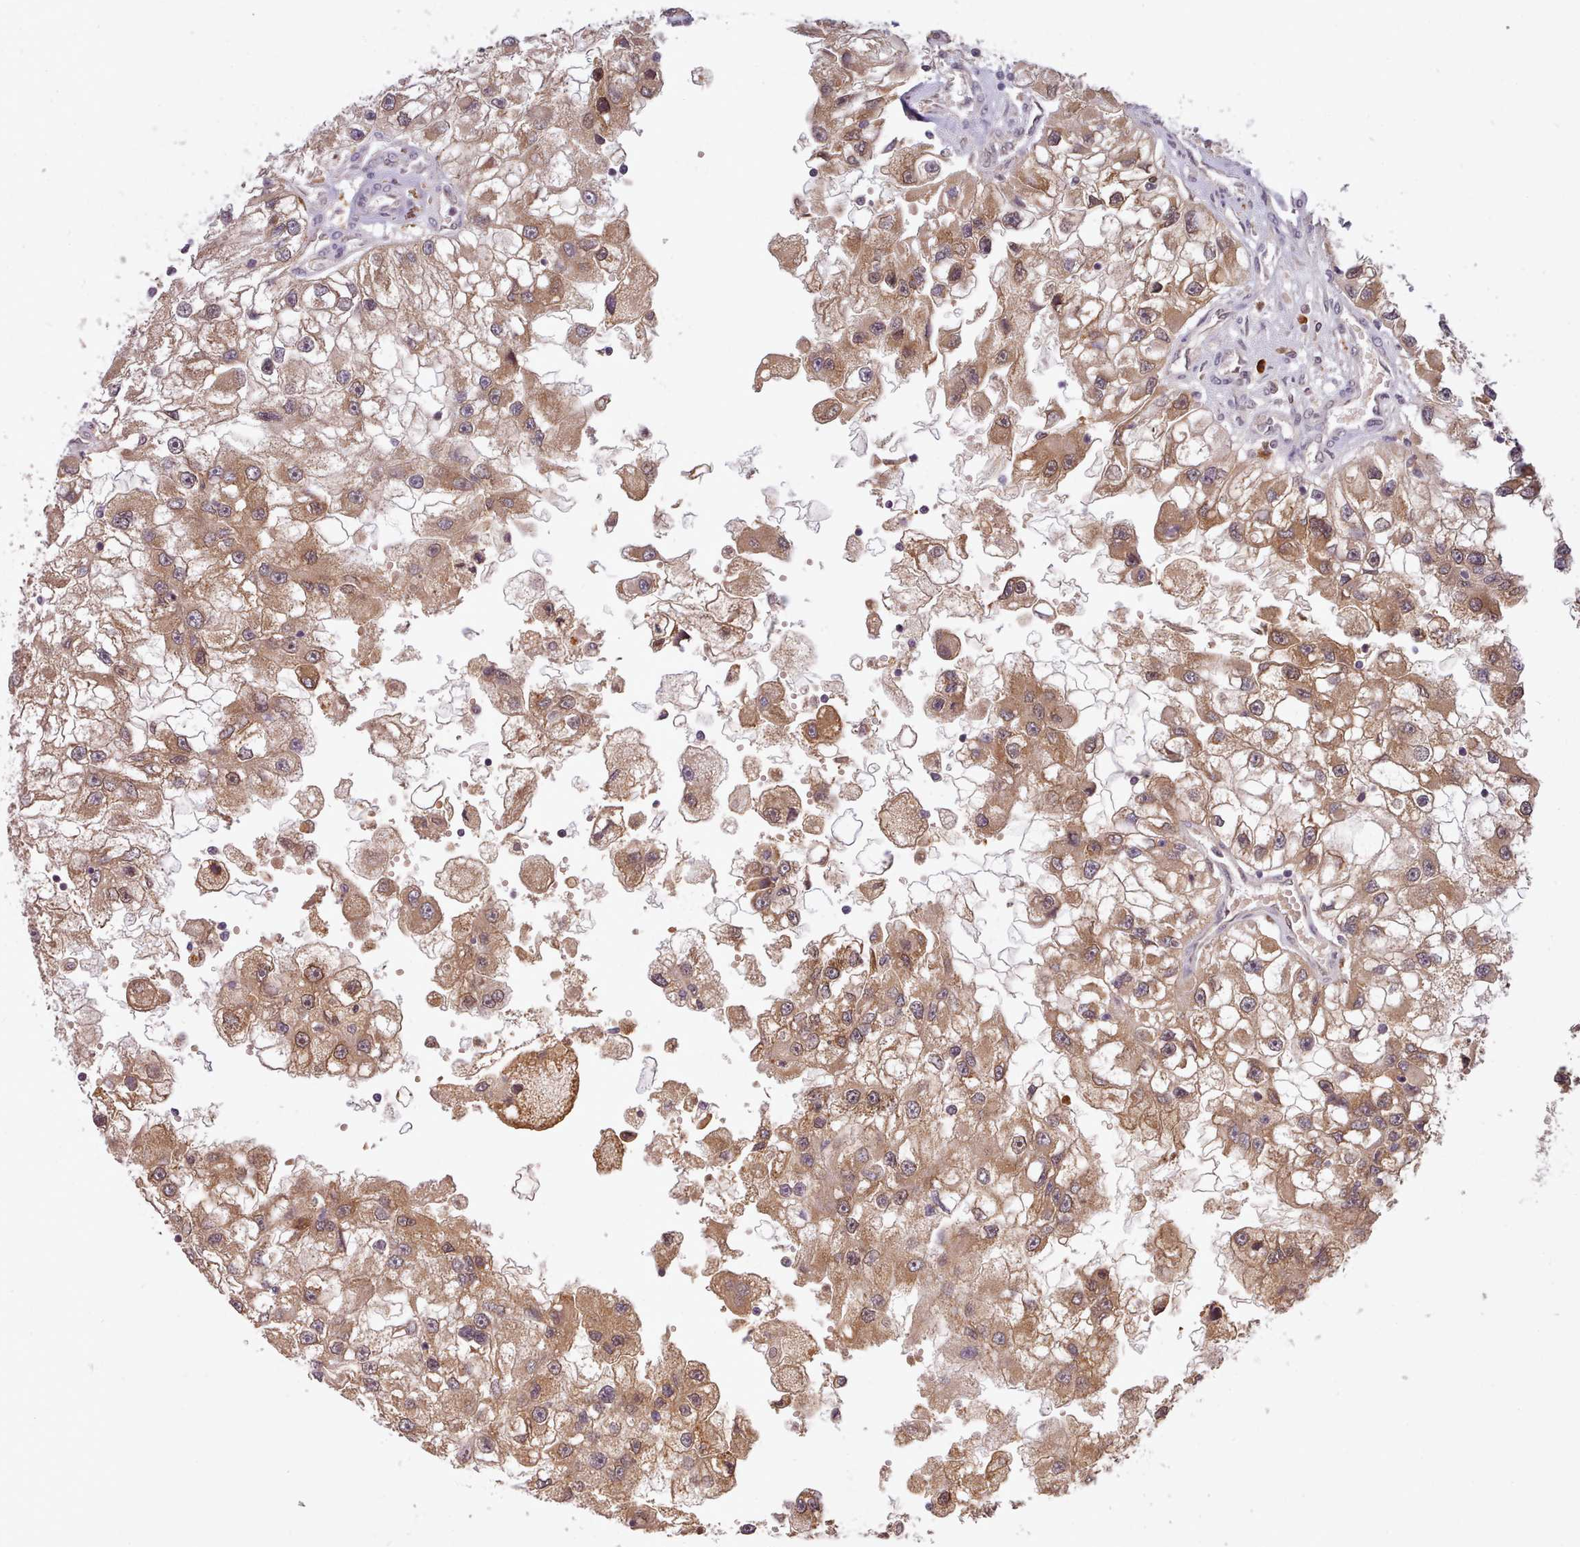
{"staining": {"intensity": "moderate", "quantity": ">75%", "location": "cytoplasmic/membranous"}, "tissue": "renal cancer", "cell_type": "Tumor cells", "image_type": "cancer", "snomed": [{"axis": "morphology", "description": "Adenocarcinoma, NOS"}, {"axis": "topography", "description": "Kidney"}], "caption": "This micrograph shows immunohistochemistry (IHC) staining of human renal adenocarcinoma, with medium moderate cytoplasmic/membranous positivity in approximately >75% of tumor cells.", "gene": "PIP4P1", "patient": {"sex": "male", "age": 63}}